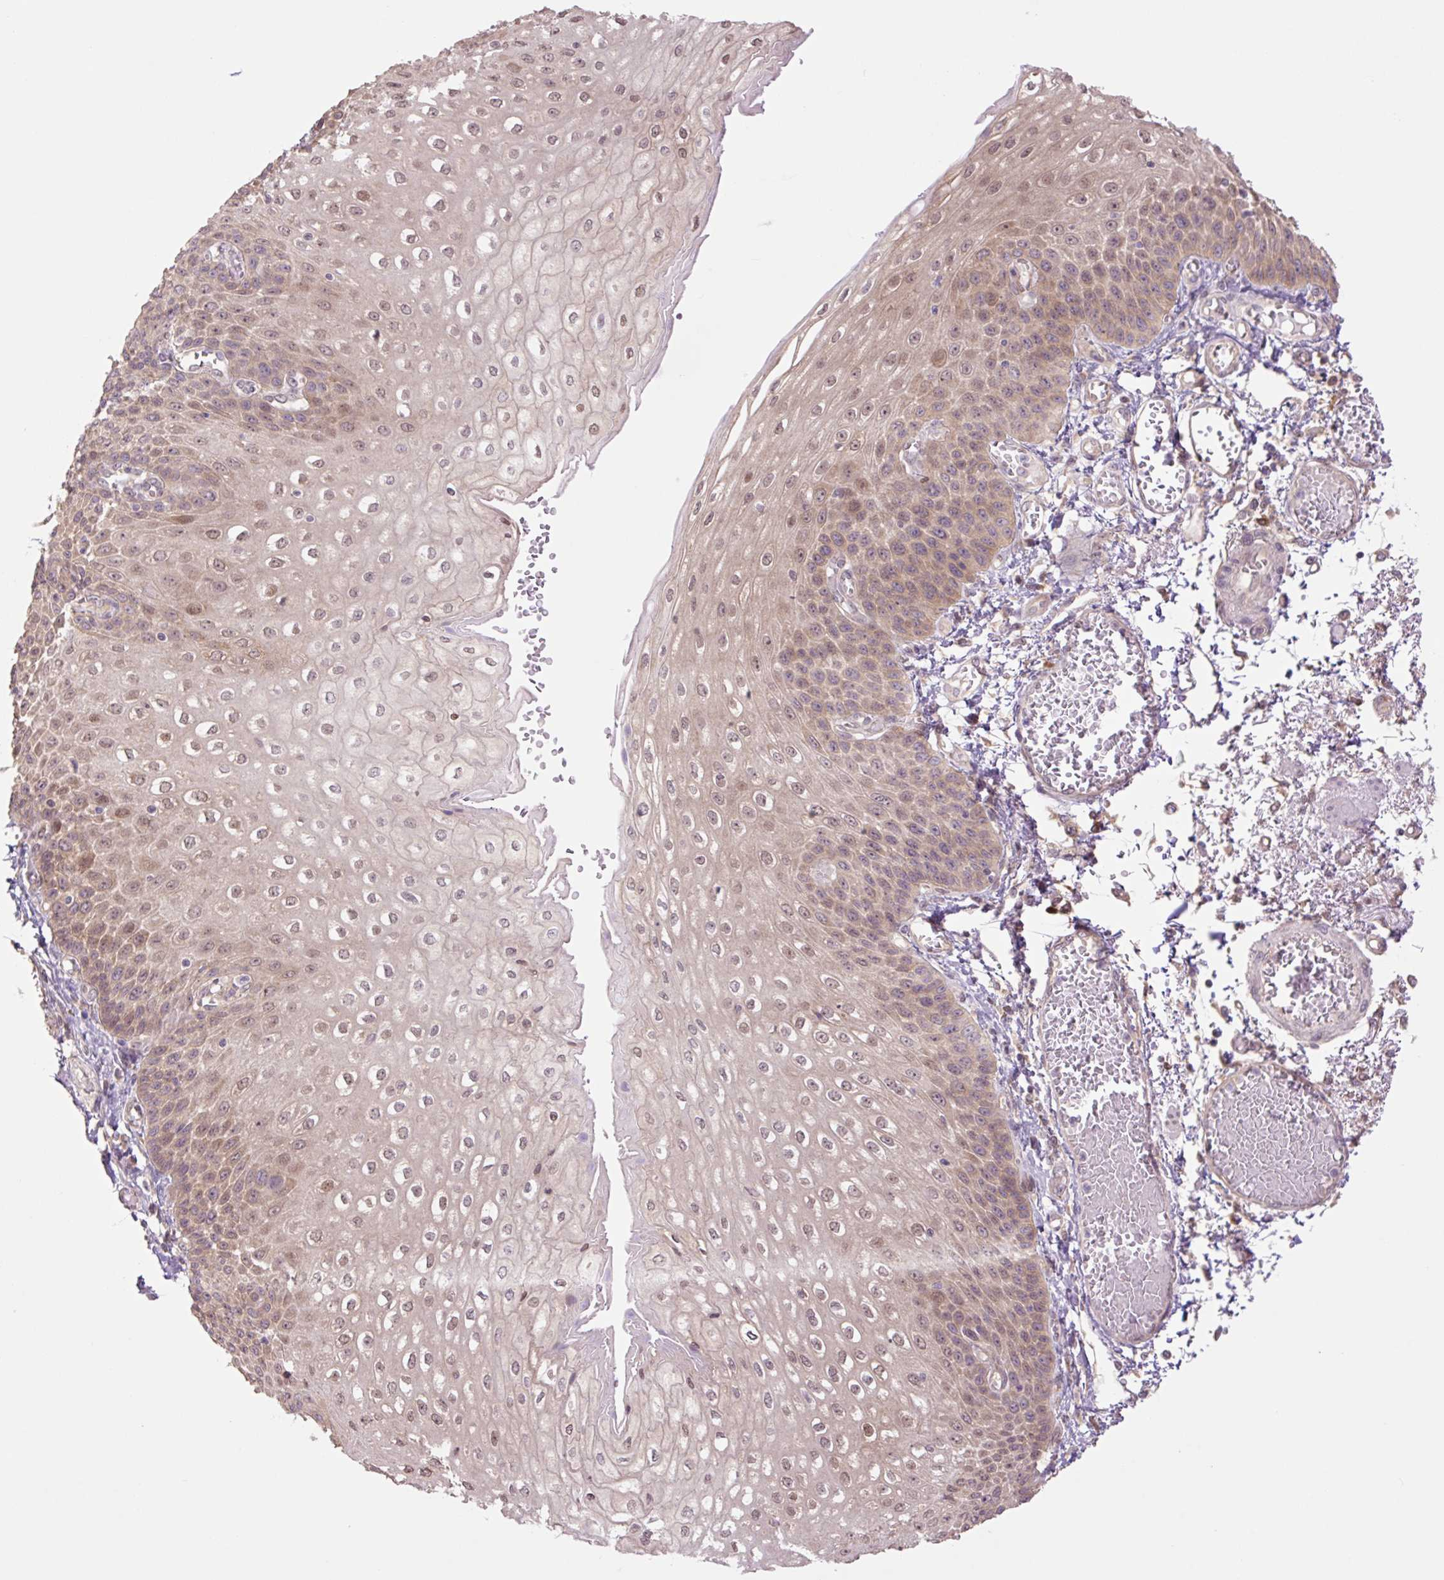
{"staining": {"intensity": "moderate", "quantity": ">75%", "location": "cytoplasmic/membranous,nuclear"}, "tissue": "esophagus", "cell_type": "Squamous epithelial cells", "image_type": "normal", "snomed": [{"axis": "morphology", "description": "Normal tissue, NOS"}, {"axis": "morphology", "description": "Adenocarcinoma, NOS"}, {"axis": "topography", "description": "Esophagus"}], "caption": "IHC of normal esophagus shows medium levels of moderate cytoplasmic/membranous,nuclear positivity in approximately >75% of squamous epithelial cells.", "gene": "TPT1", "patient": {"sex": "male", "age": 81}}